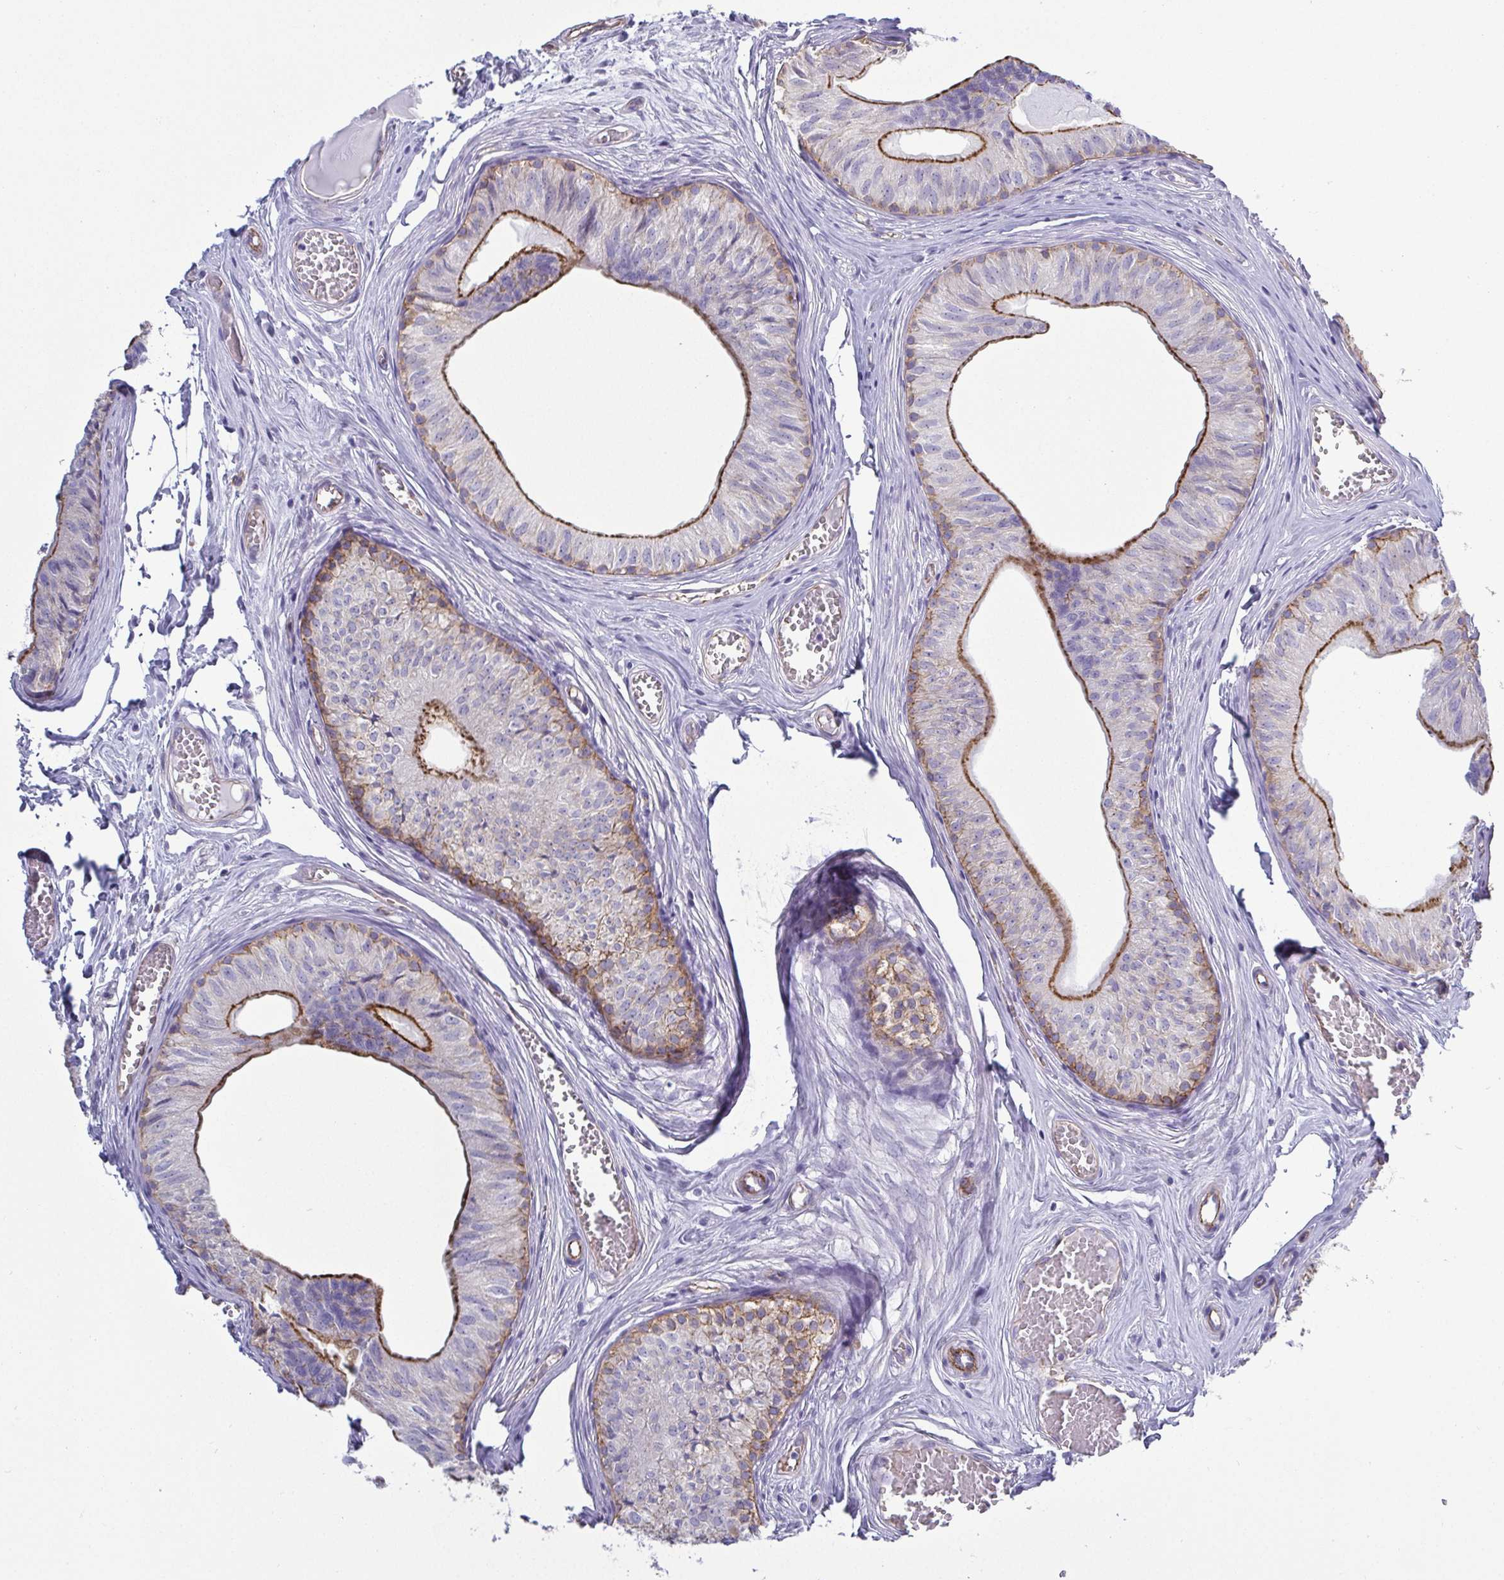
{"staining": {"intensity": "strong", "quantity": "25%-75%", "location": "cytoplasmic/membranous"}, "tissue": "epididymis", "cell_type": "Glandular cells", "image_type": "normal", "snomed": [{"axis": "morphology", "description": "Normal tissue, NOS"}, {"axis": "topography", "description": "Epididymis"}], "caption": "The micrograph demonstrates a brown stain indicating the presence of a protein in the cytoplasmic/membranous of glandular cells in epididymis. (brown staining indicates protein expression, while blue staining denotes nuclei).", "gene": "LIMA1", "patient": {"sex": "male", "age": 25}}